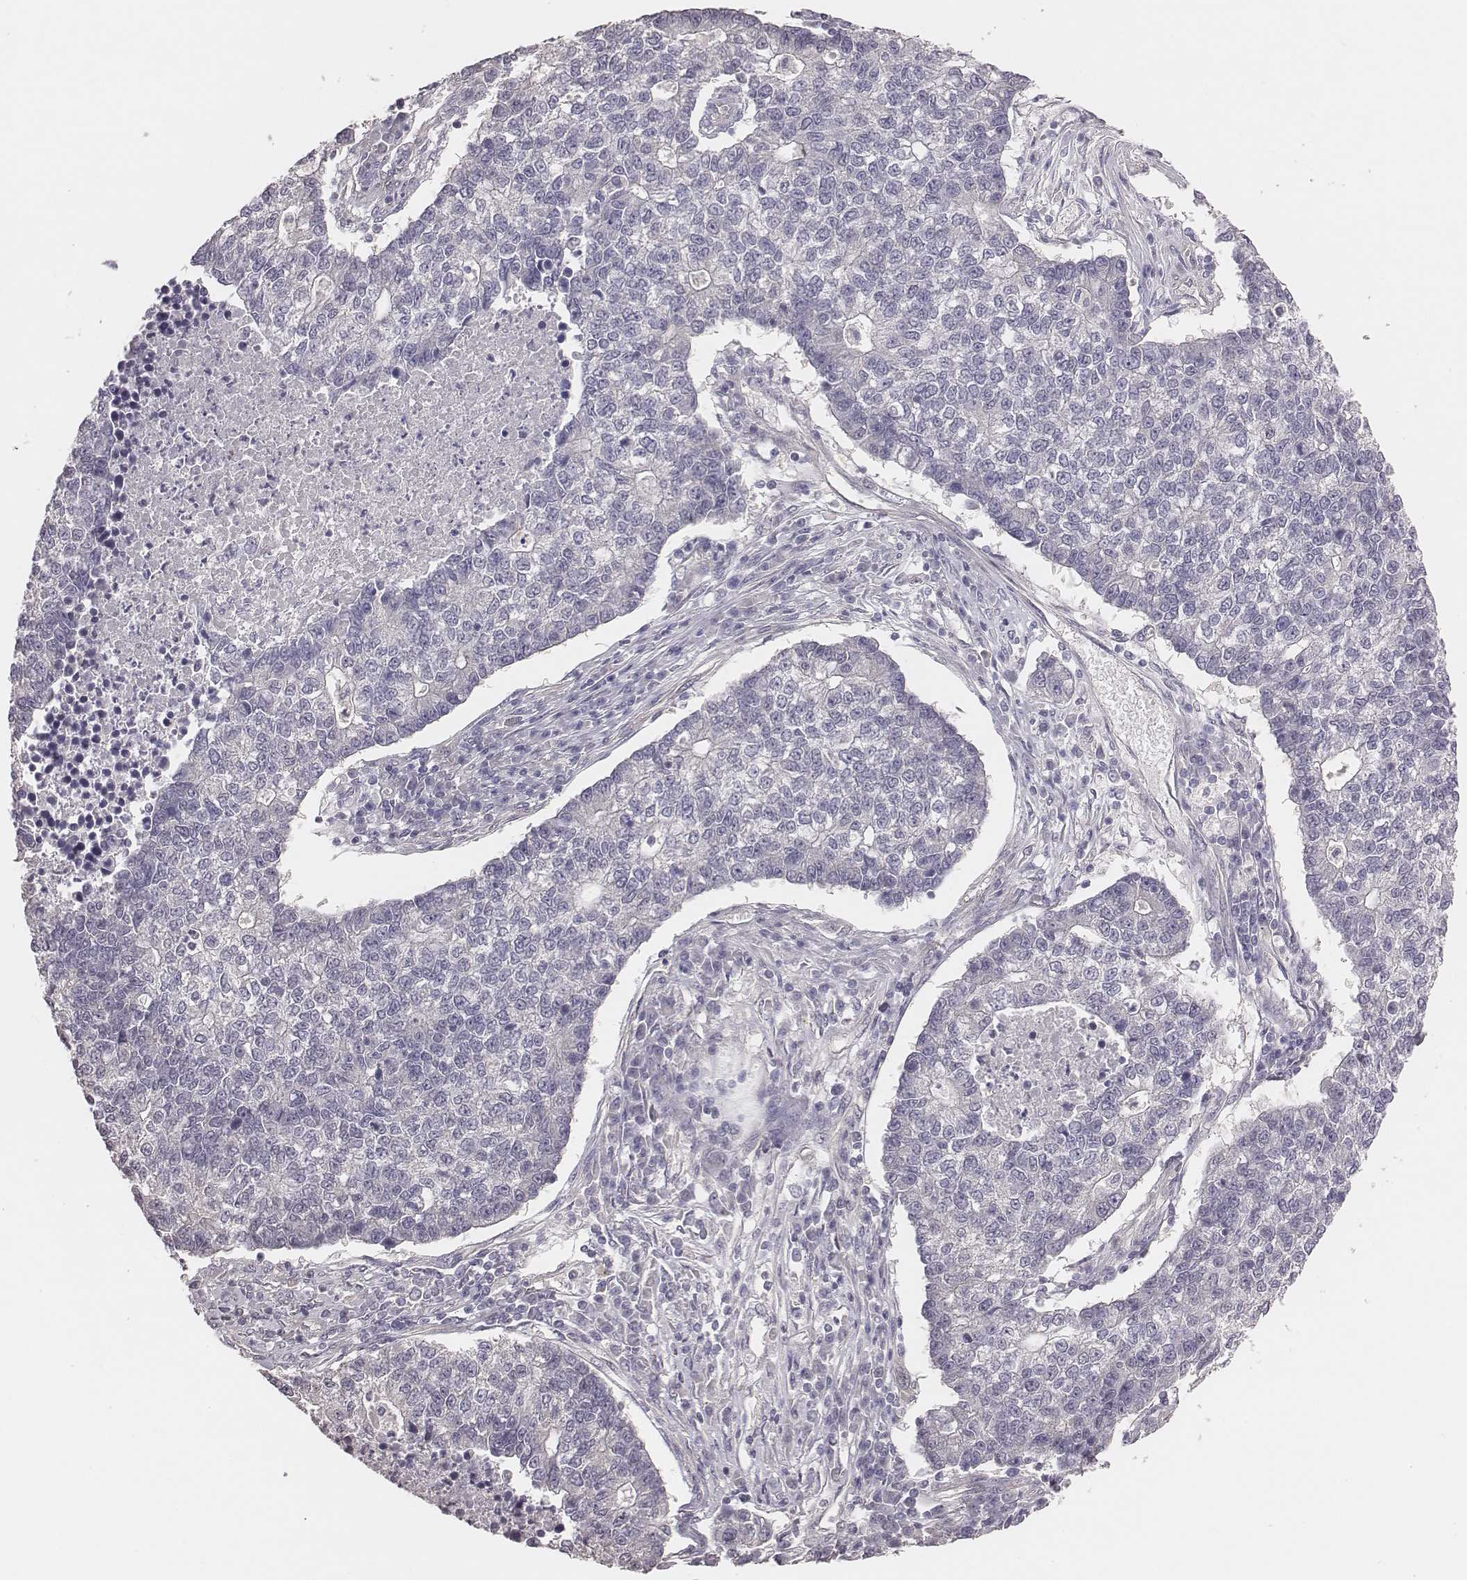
{"staining": {"intensity": "negative", "quantity": "none", "location": "none"}, "tissue": "lung cancer", "cell_type": "Tumor cells", "image_type": "cancer", "snomed": [{"axis": "morphology", "description": "Adenocarcinoma, NOS"}, {"axis": "topography", "description": "Lung"}], "caption": "There is no significant expression in tumor cells of adenocarcinoma (lung).", "gene": "SCARF1", "patient": {"sex": "male", "age": 57}}